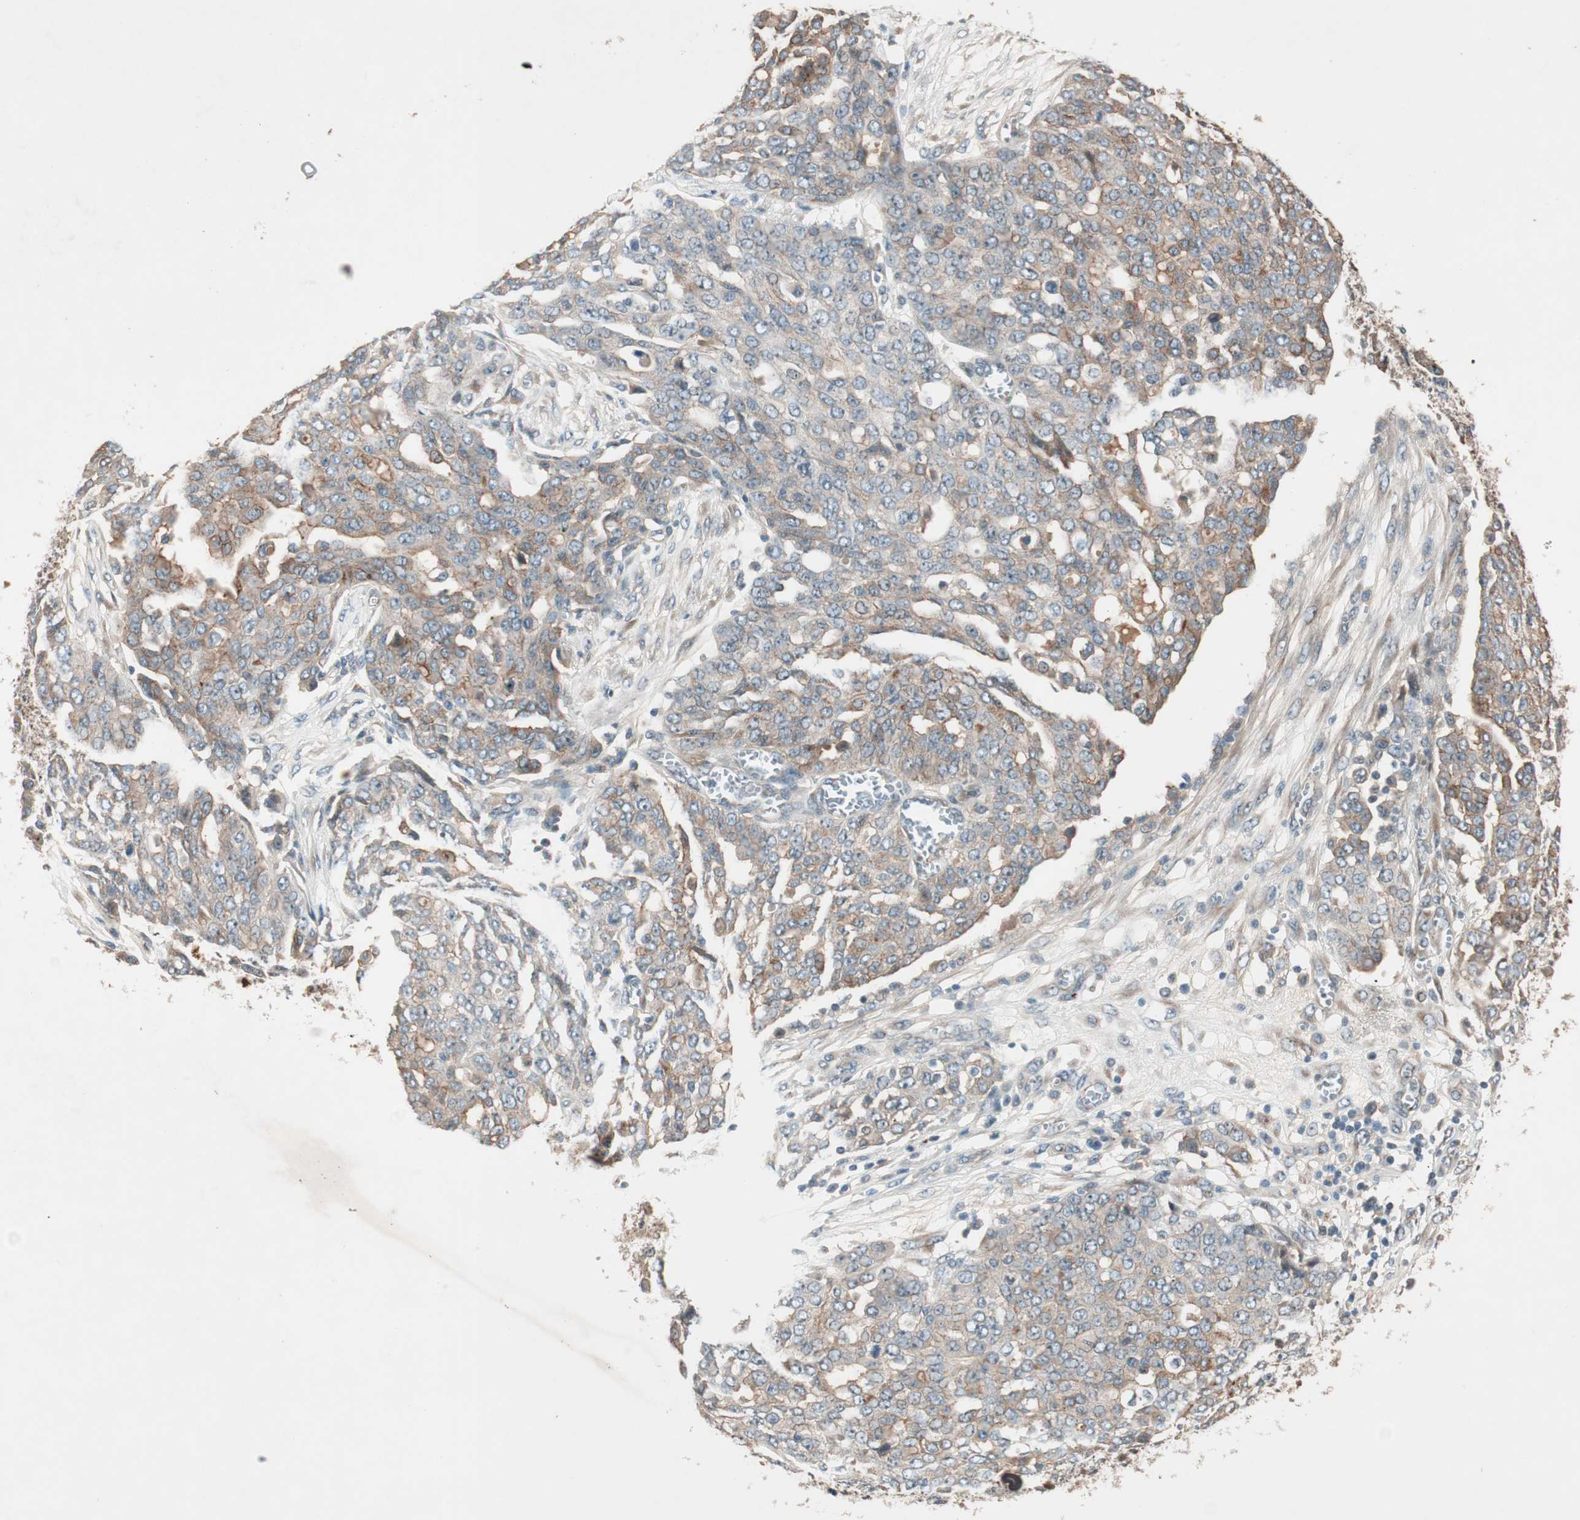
{"staining": {"intensity": "moderate", "quantity": "<25%", "location": "cytoplasmic/membranous"}, "tissue": "ovarian cancer", "cell_type": "Tumor cells", "image_type": "cancer", "snomed": [{"axis": "morphology", "description": "Cystadenocarcinoma, serous, NOS"}, {"axis": "topography", "description": "Soft tissue"}, {"axis": "topography", "description": "Ovary"}], "caption": "An immunohistochemistry micrograph of neoplastic tissue is shown. Protein staining in brown shows moderate cytoplasmic/membranous positivity in ovarian cancer (serous cystadenocarcinoma) within tumor cells.", "gene": "EPHA6", "patient": {"sex": "female", "age": 57}}